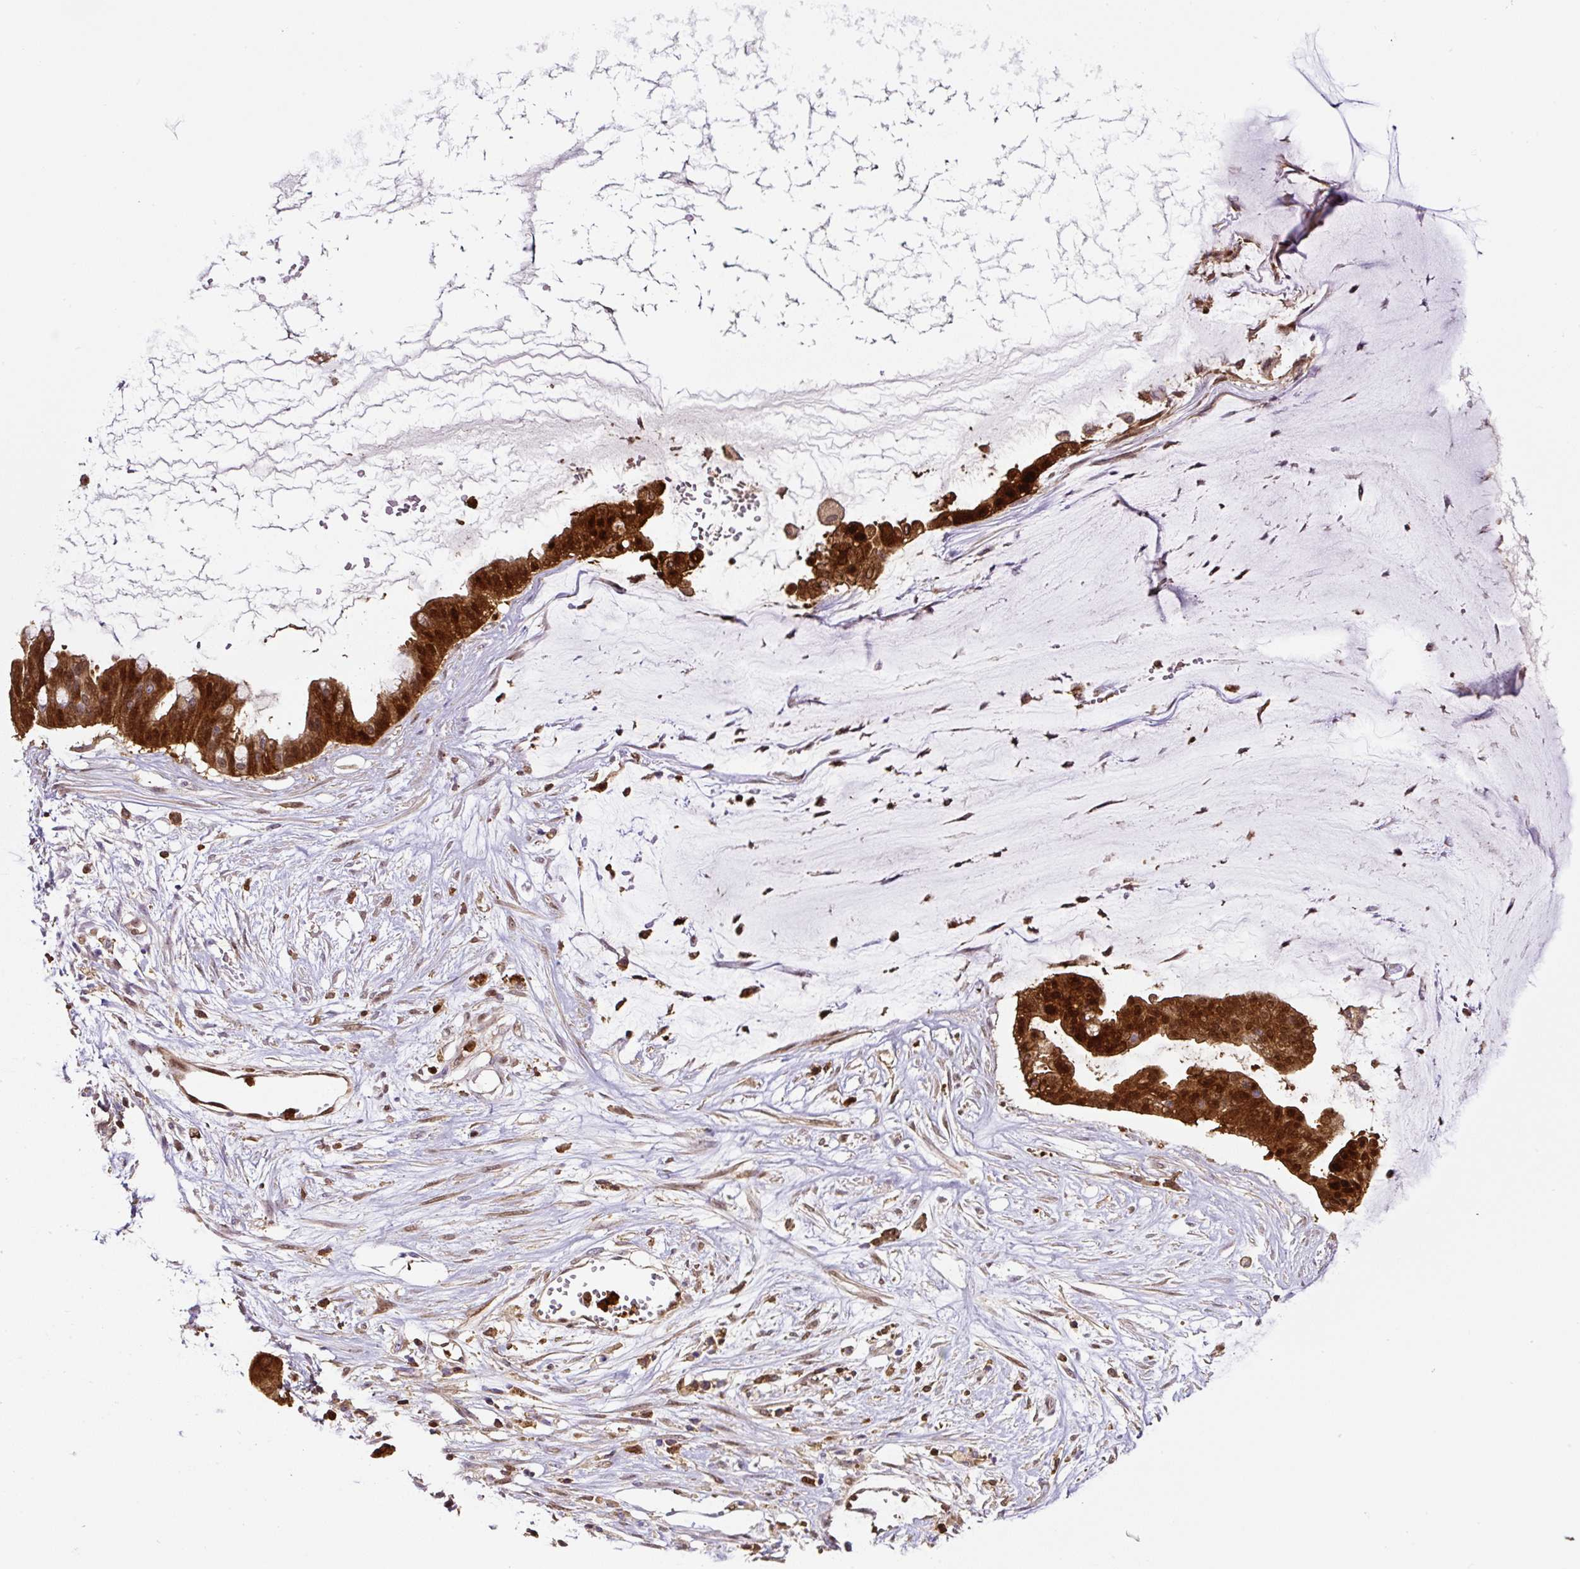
{"staining": {"intensity": "moderate", "quantity": ">75%", "location": "cytoplasmic/membranous,nuclear"}, "tissue": "ovarian cancer", "cell_type": "Tumor cells", "image_type": "cancer", "snomed": [{"axis": "morphology", "description": "Cystadenocarcinoma, mucinous, NOS"}, {"axis": "topography", "description": "Ovary"}], "caption": "Protein staining of ovarian cancer tissue displays moderate cytoplasmic/membranous and nuclear positivity in approximately >75% of tumor cells.", "gene": "ANXA1", "patient": {"sex": "female", "age": 73}}